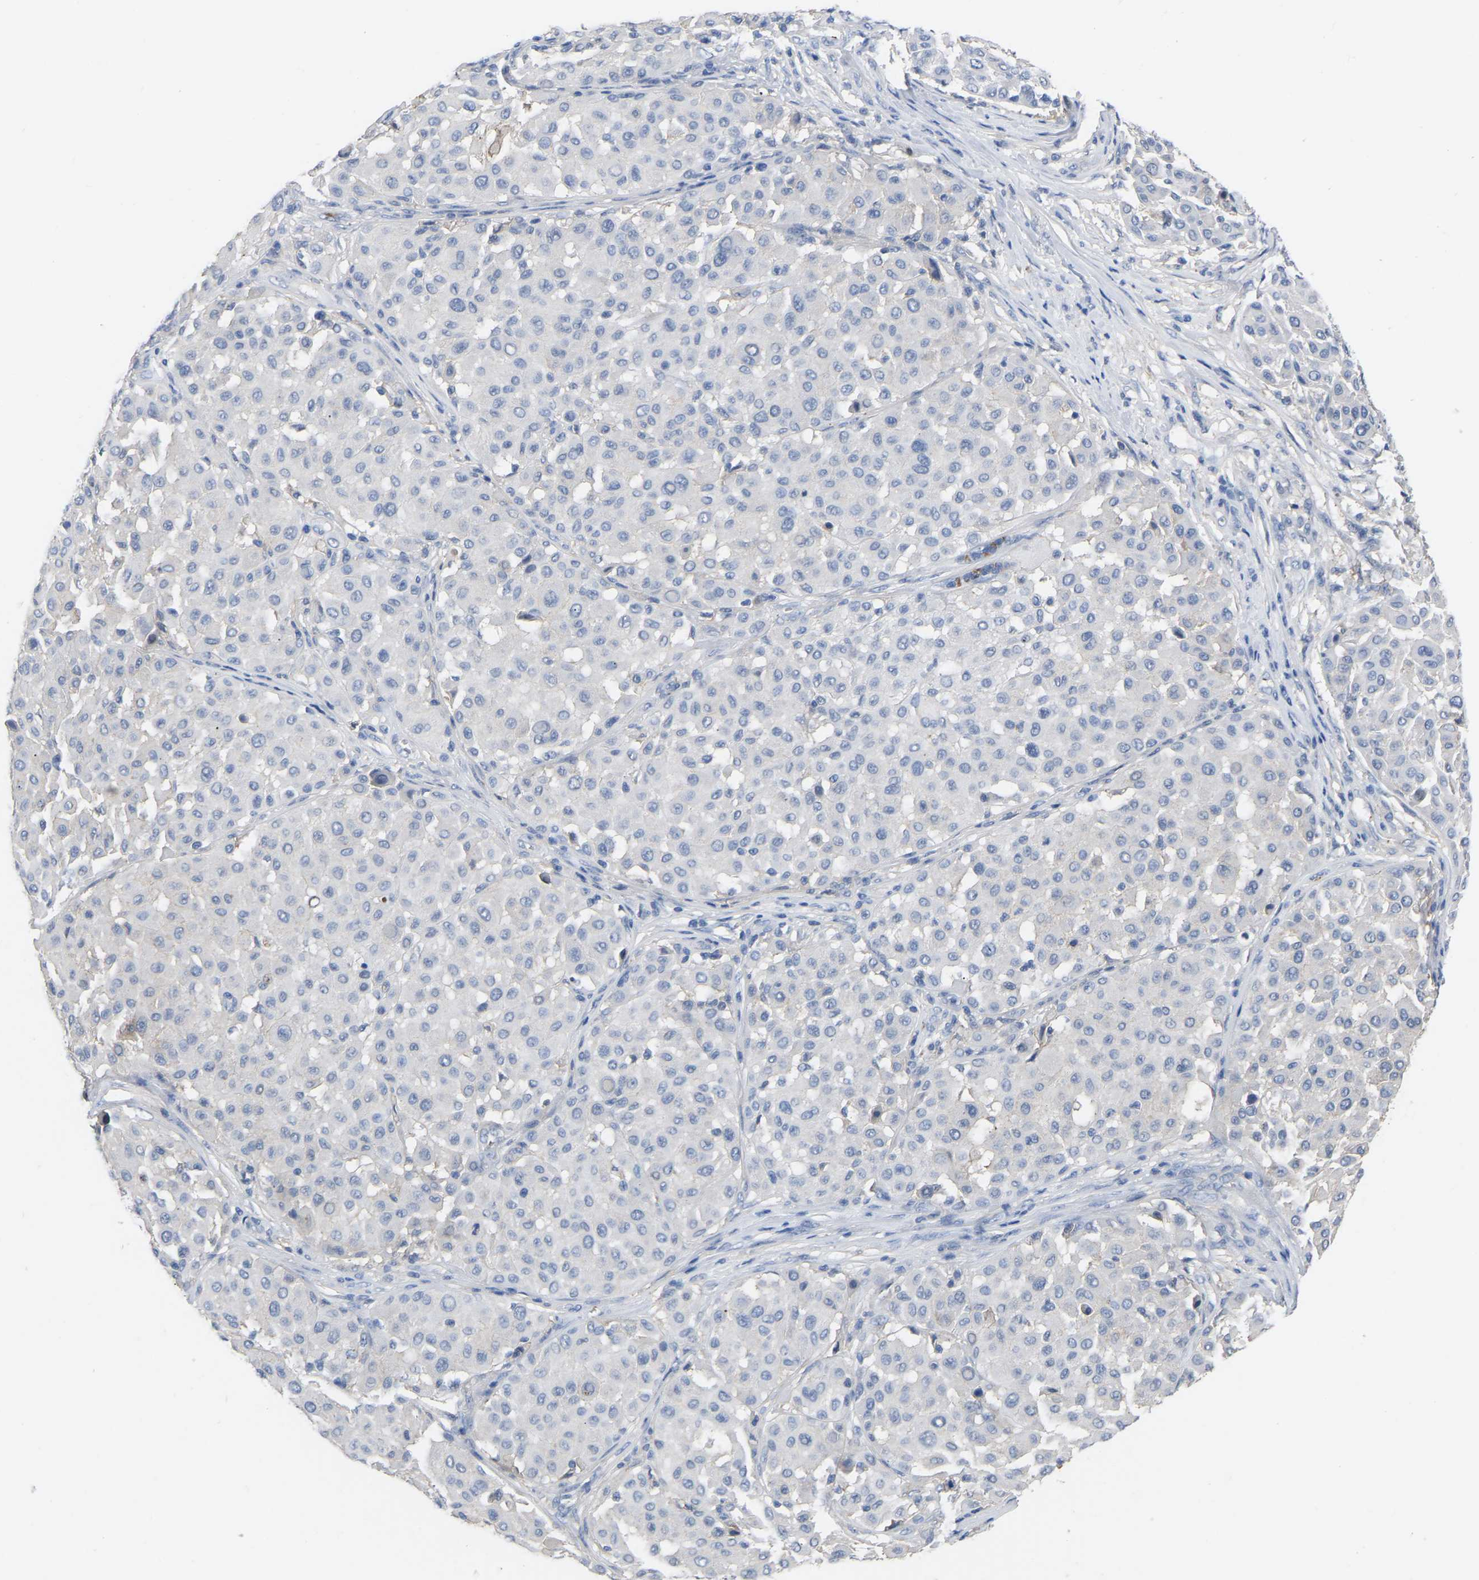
{"staining": {"intensity": "negative", "quantity": "none", "location": "none"}, "tissue": "melanoma", "cell_type": "Tumor cells", "image_type": "cancer", "snomed": [{"axis": "morphology", "description": "Malignant melanoma, Metastatic site"}, {"axis": "topography", "description": "Soft tissue"}], "caption": "Human malignant melanoma (metastatic site) stained for a protein using immunohistochemistry exhibits no positivity in tumor cells.", "gene": "ZNF449", "patient": {"sex": "male", "age": 41}}